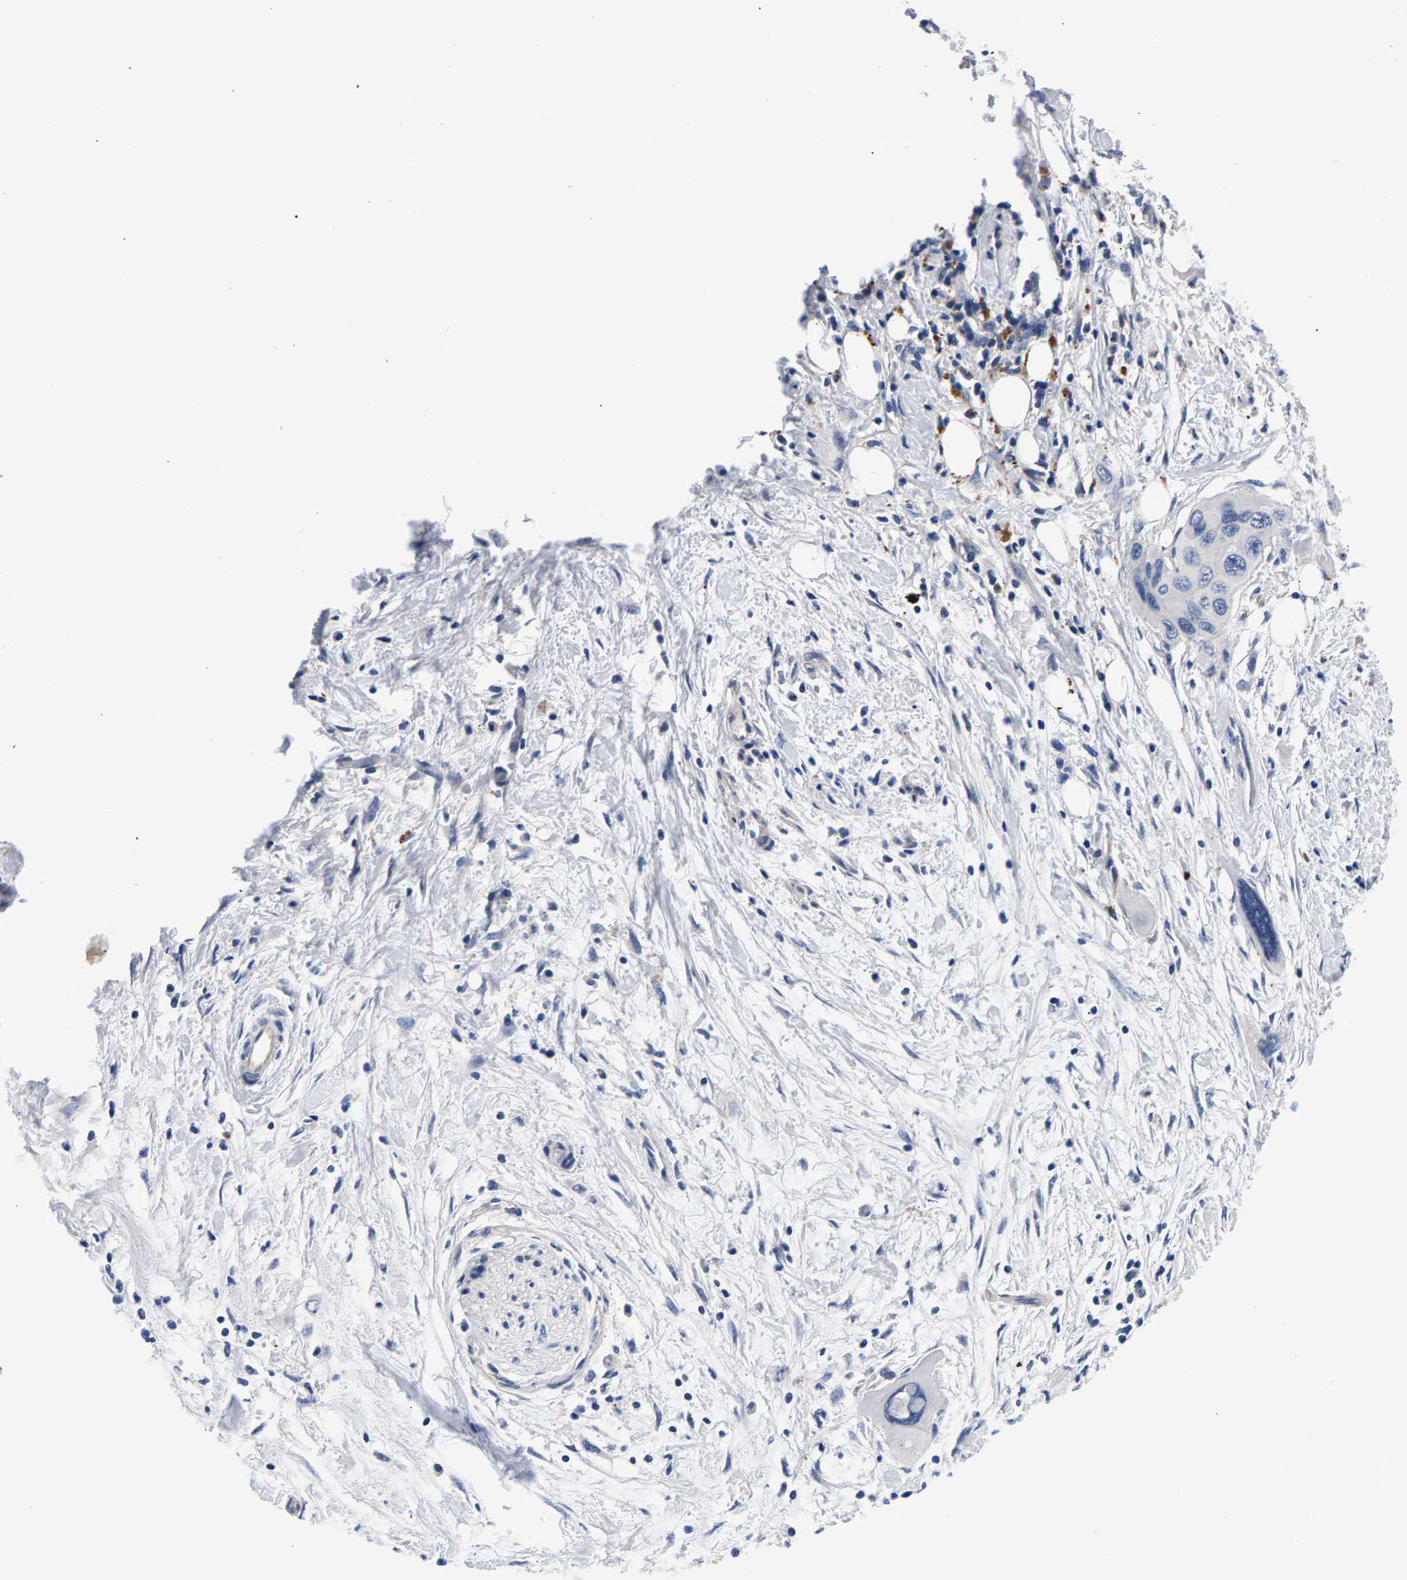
{"staining": {"intensity": "negative", "quantity": "none", "location": "none"}, "tissue": "pancreatic cancer", "cell_type": "Tumor cells", "image_type": "cancer", "snomed": [{"axis": "morphology", "description": "Adenocarcinoma, NOS"}, {"axis": "topography", "description": "Pancreas"}], "caption": "DAB (3,3'-diaminobenzidine) immunohistochemical staining of pancreatic adenocarcinoma shows no significant staining in tumor cells.", "gene": "P2RY4", "patient": {"sex": "male", "age": 73}}